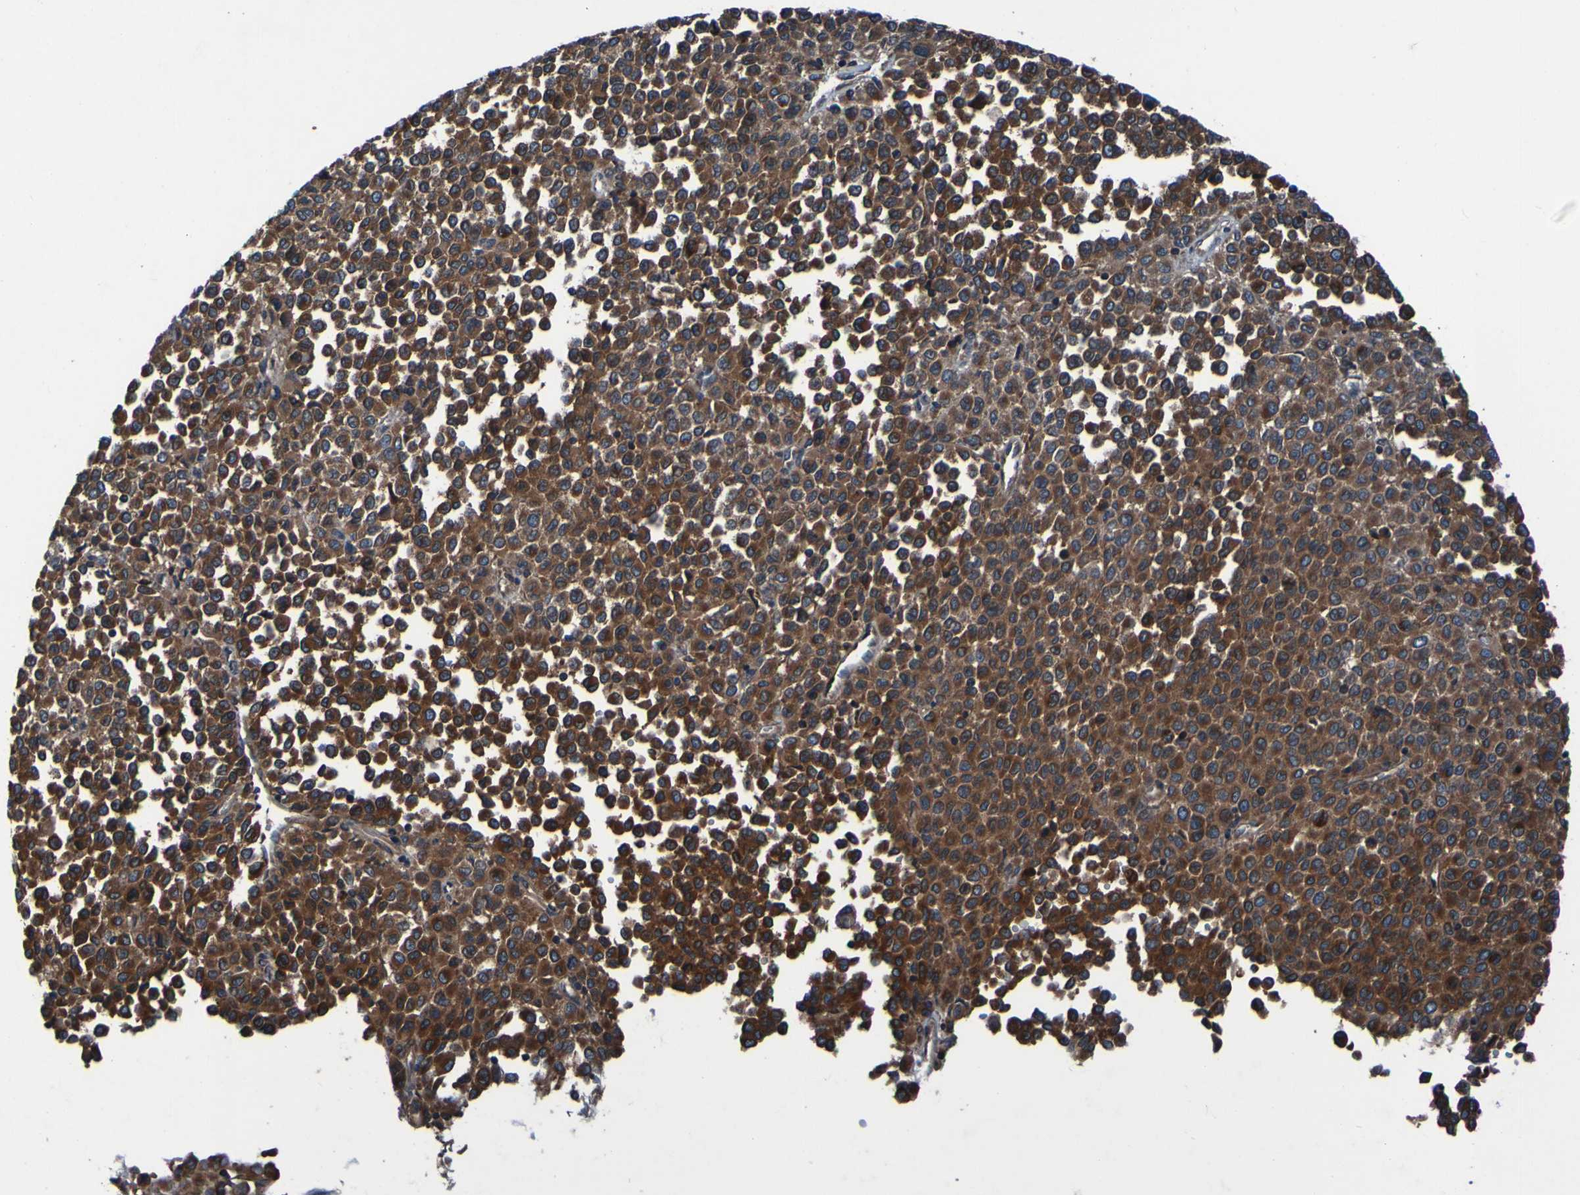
{"staining": {"intensity": "strong", "quantity": ">75%", "location": "cytoplasmic/membranous"}, "tissue": "melanoma", "cell_type": "Tumor cells", "image_type": "cancer", "snomed": [{"axis": "morphology", "description": "Malignant melanoma, Metastatic site"}, {"axis": "topography", "description": "Pancreas"}], "caption": "Human melanoma stained with a brown dye demonstrates strong cytoplasmic/membranous positive staining in about >75% of tumor cells.", "gene": "RAB5B", "patient": {"sex": "female", "age": 30}}